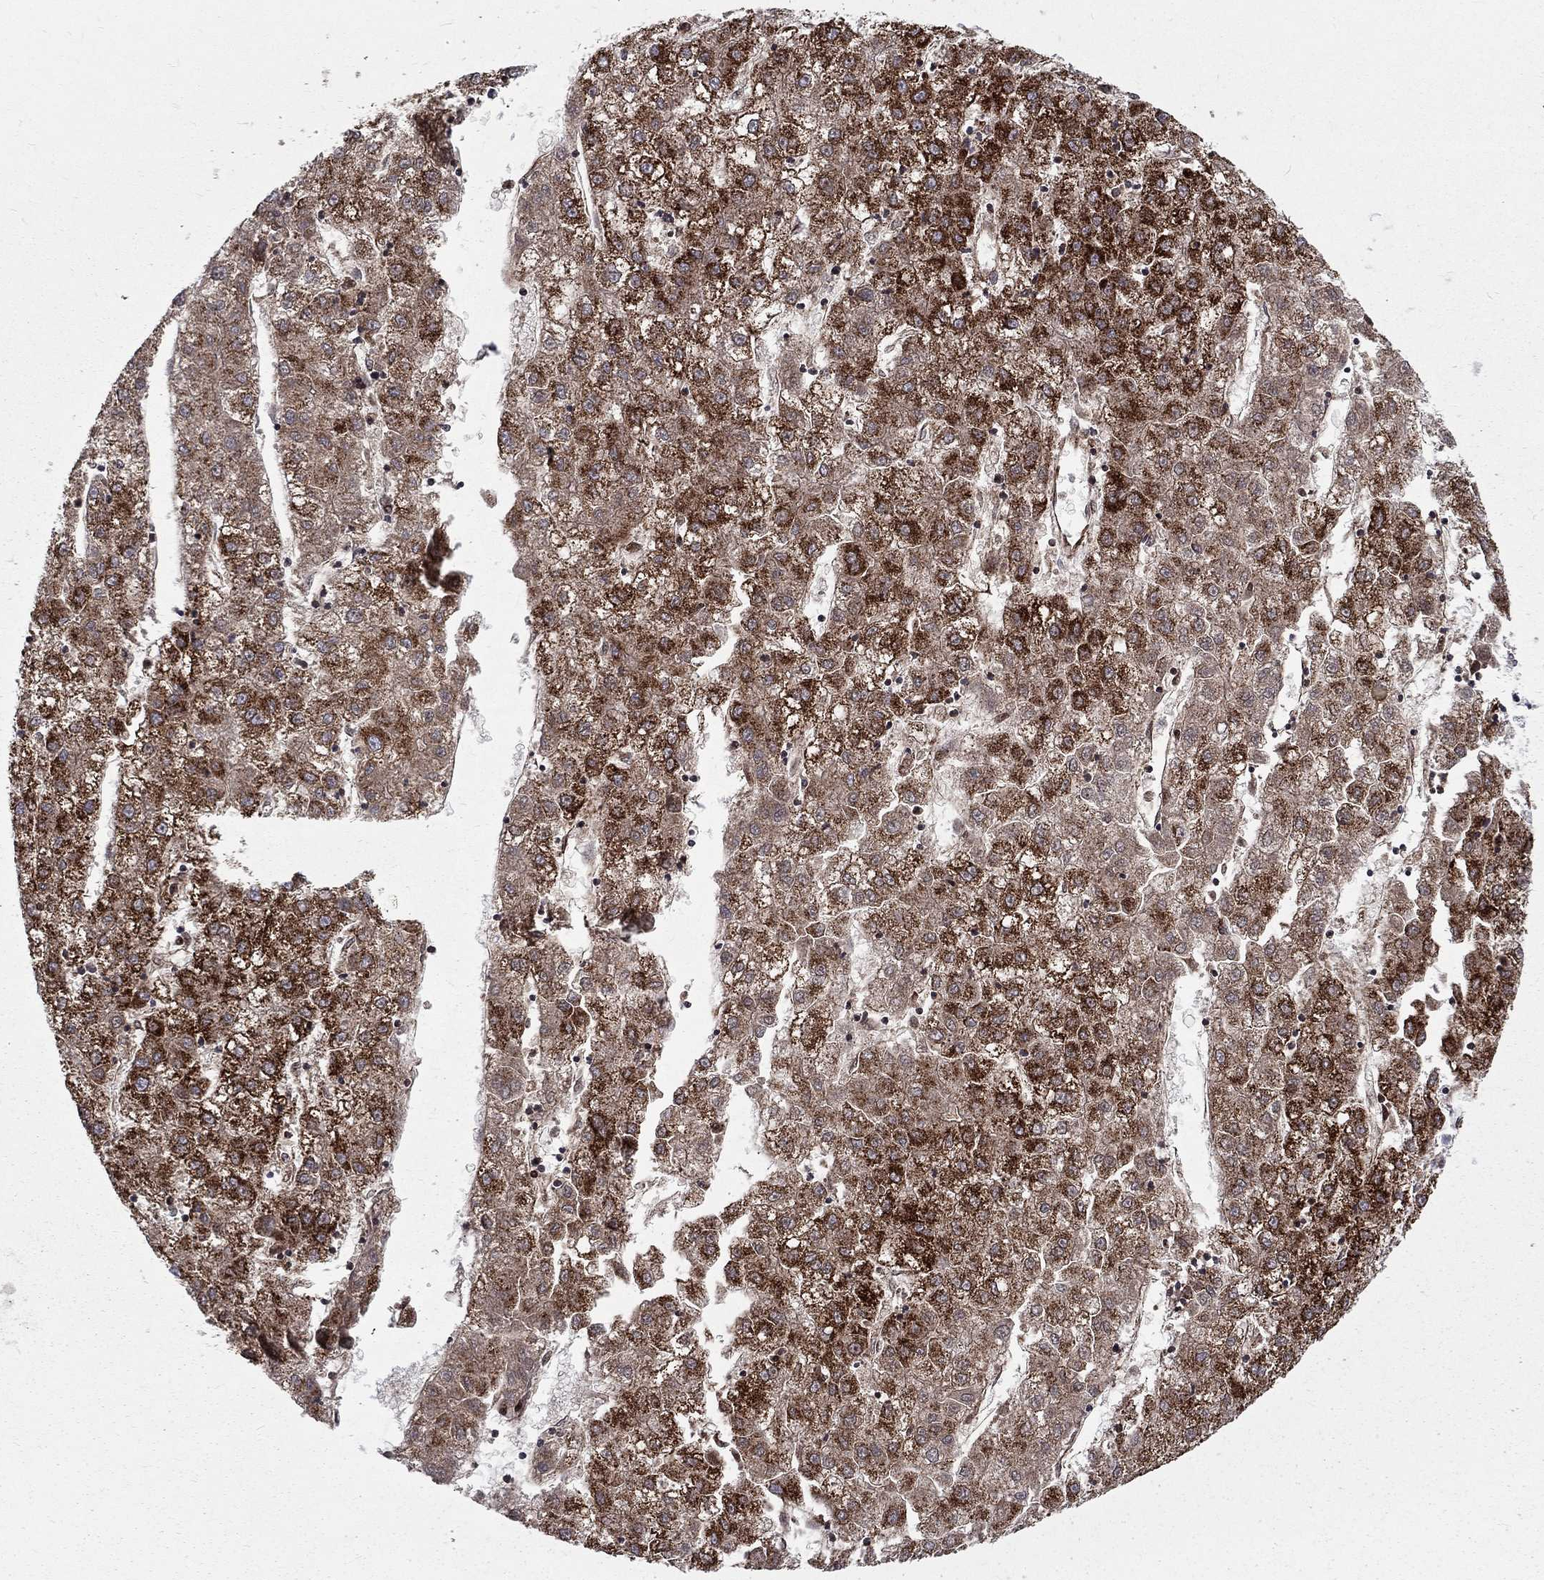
{"staining": {"intensity": "strong", "quantity": ">75%", "location": "cytoplasmic/membranous"}, "tissue": "liver cancer", "cell_type": "Tumor cells", "image_type": "cancer", "snomed": [{"axis": "morphology", "description": "Carcinoma, Hepatocellular, NOS"}, {"axis": "topography", "description": "Liver"}], "caption": "A micrograph of liver cancer stained for a protein shows strong cytoplasmic/membranous brown staining in tumor cells.", "gene": "ALDH1B1", "patient": {"sex": "male", "age": 72}}